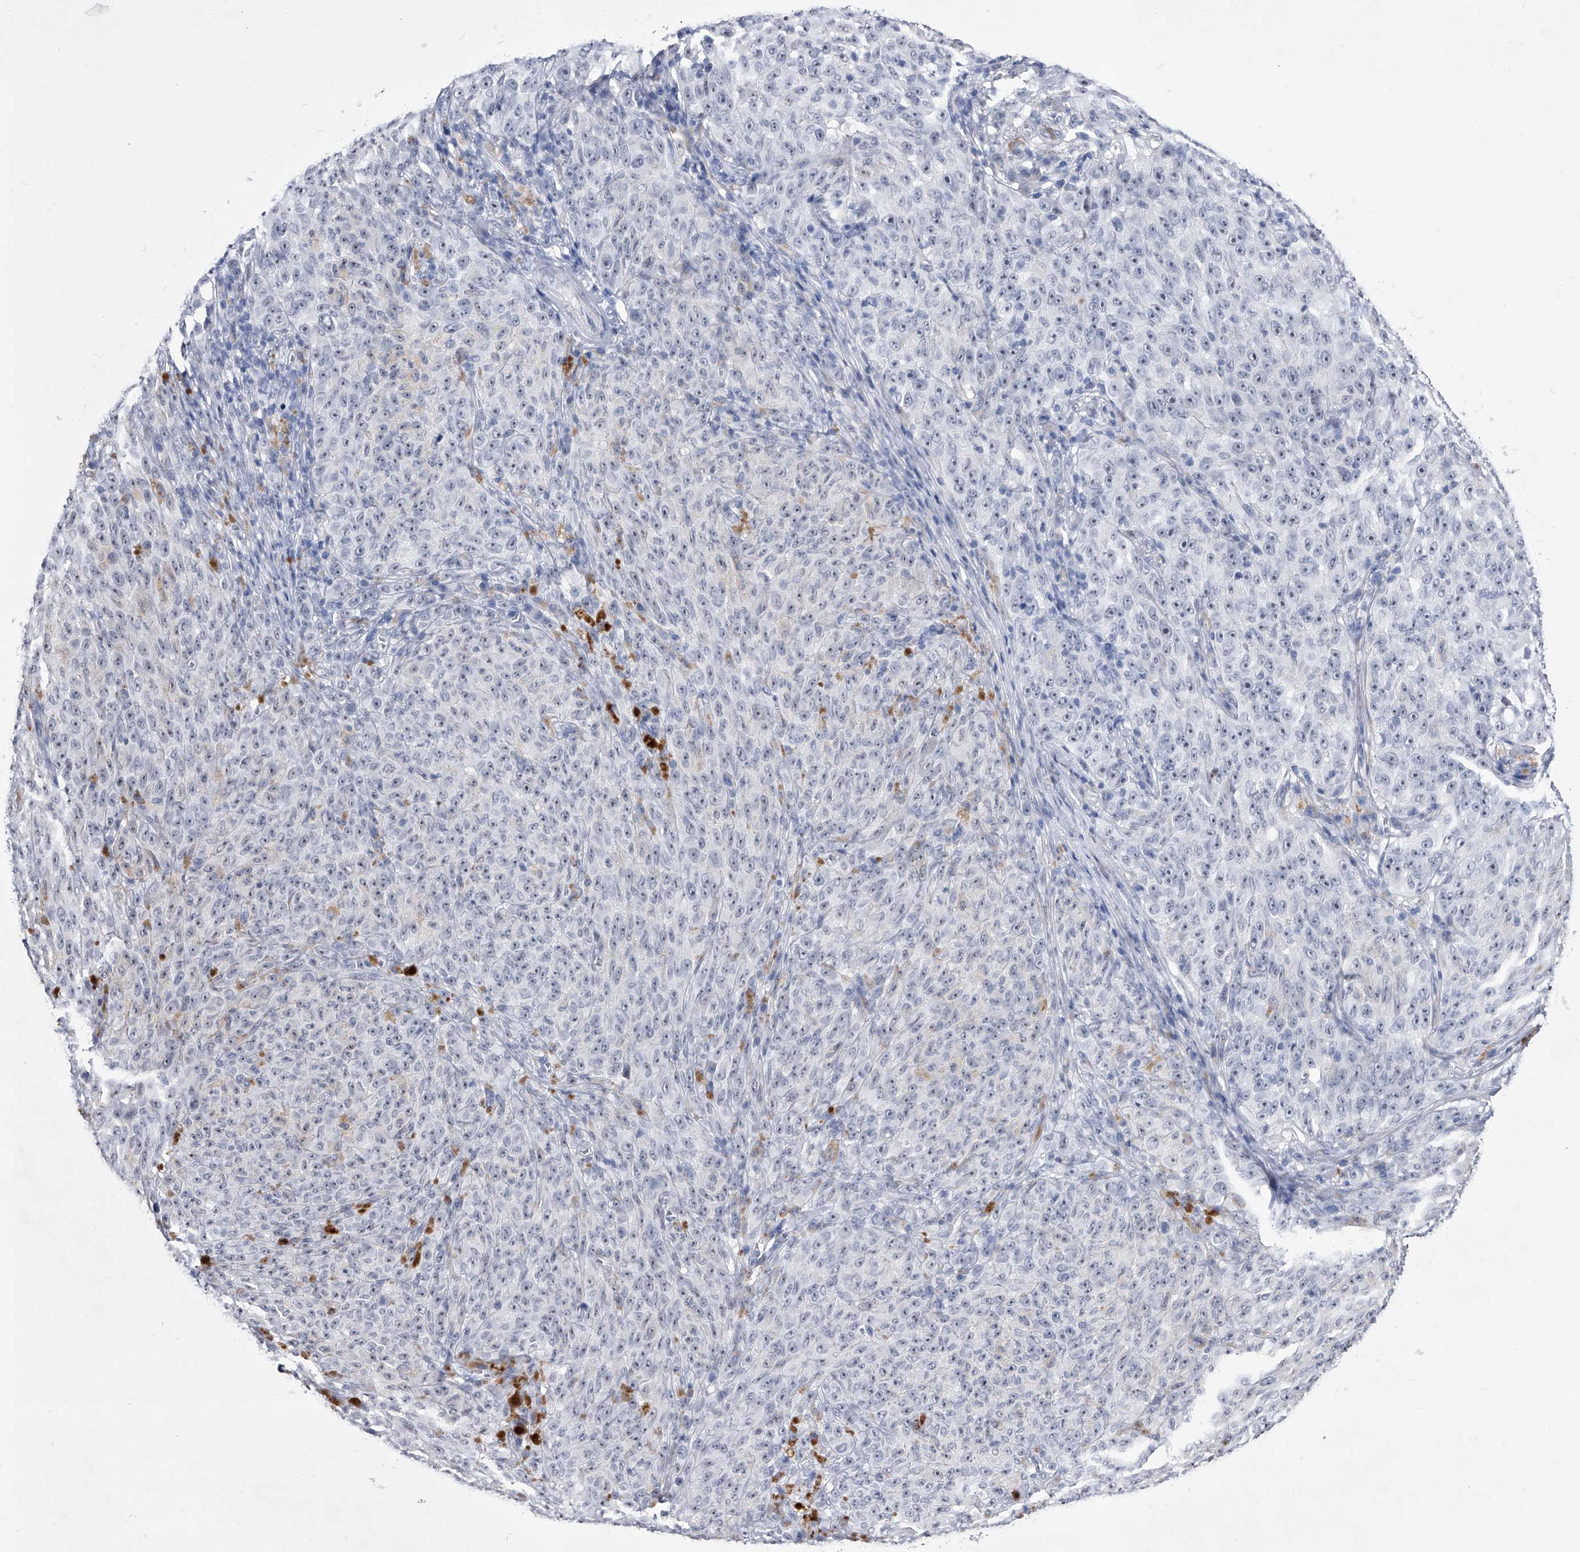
{"staining": {"intensity": "negative", "quantity": "none", "location": "none"}, "tissue": "melanoma", "cell_type": "Tumor cells", "image_type": "cancer", "snomed": [{"axis": "morphology", "description": "Malignant melanoma, NOS"}, {"axis": "topography", "description": "Skin"}], "caption": "This is a photomicrograph of immunohistochemistry staining of malignant melanoma, which shows no staining in tumor cells.", "gene": "CRISP2", "patient": {"sex": "female", "age": 82}}